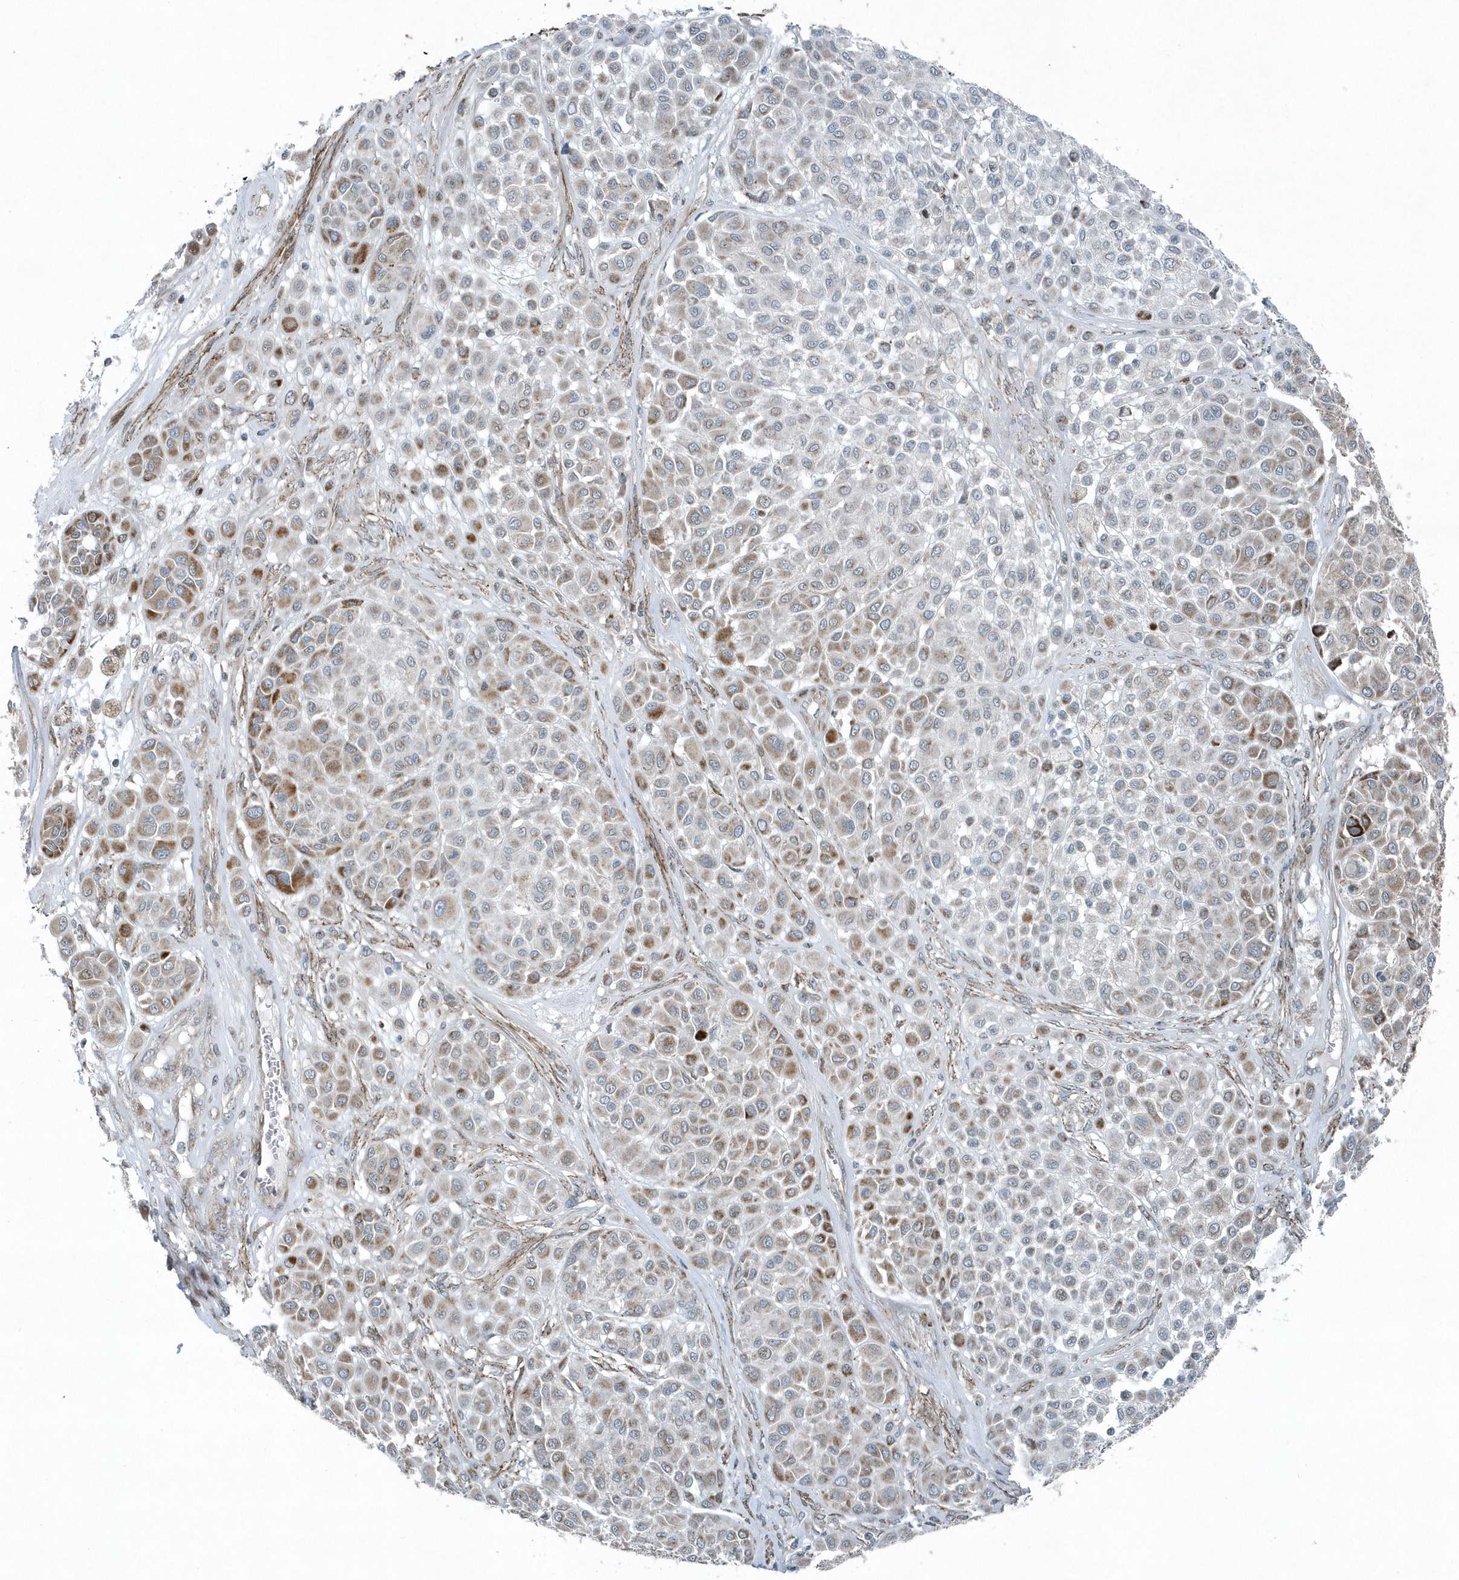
{"staining": {"intensity": "moderate", "quantity": "25%-75%", "location": "cytoplasmic/membranous"}, "tissue": "melanoma", "cell_type": "Tumor cells", "image_type": "cancer", "snomed": [{"axis": "morphology", "description": "Malignant melanoma, Metastatic site"}, {"axis": "topography", "description": "Soft tissue"}], "caption": "An image of melanoma stained for a protein displays moderate cytoplasmic/membranous brown staining in tumor cells.", "gene": "GCC2", "patient": {"sex": "male", "age": 41}}